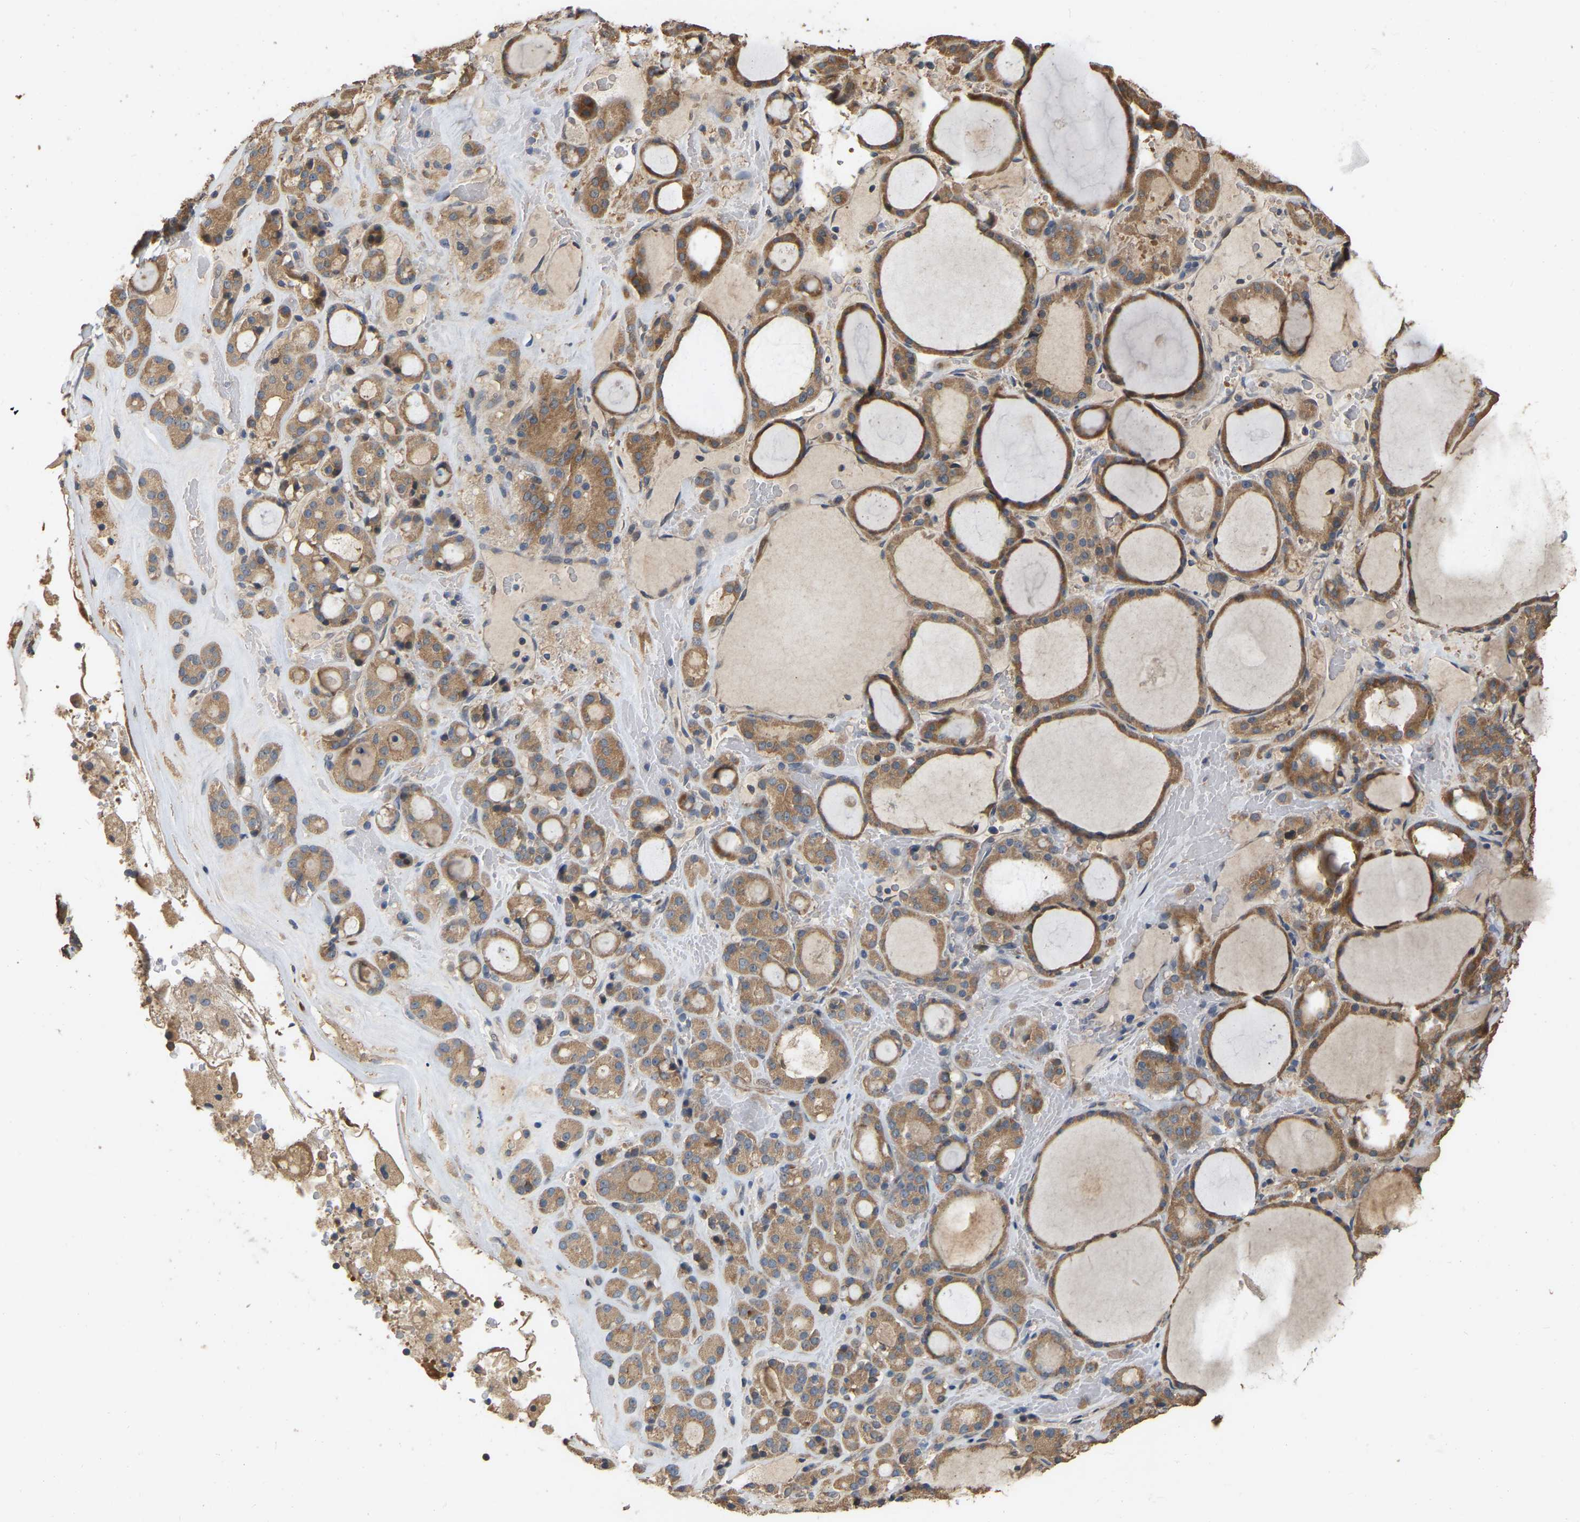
{"staining": {"intensity": "moderate", "quantity": ">75%", "location": "cytoplasmic/membranous"}, "tissue": "thyroid gland", "cell_type": "Glandular cells", "image_type": "normal", "snomed": [{"axis": "morphology", "description": "Normal tissue, NOS"}, {"axis": "morphology", "description": "Carcinoma, NOS"}, {"axis": "topography", "description": "Thyroid gland"}], "caption": "DAB (3,3'-diaminobenzidine) immunohistochemical staining of unremarkable human thyroid gland displays moderate cytoplasmic/membranous protein positivity in approximately >75% of glandular cells.", "gene": "NCS1", "patient": {"sex": "female", "age": 86}}